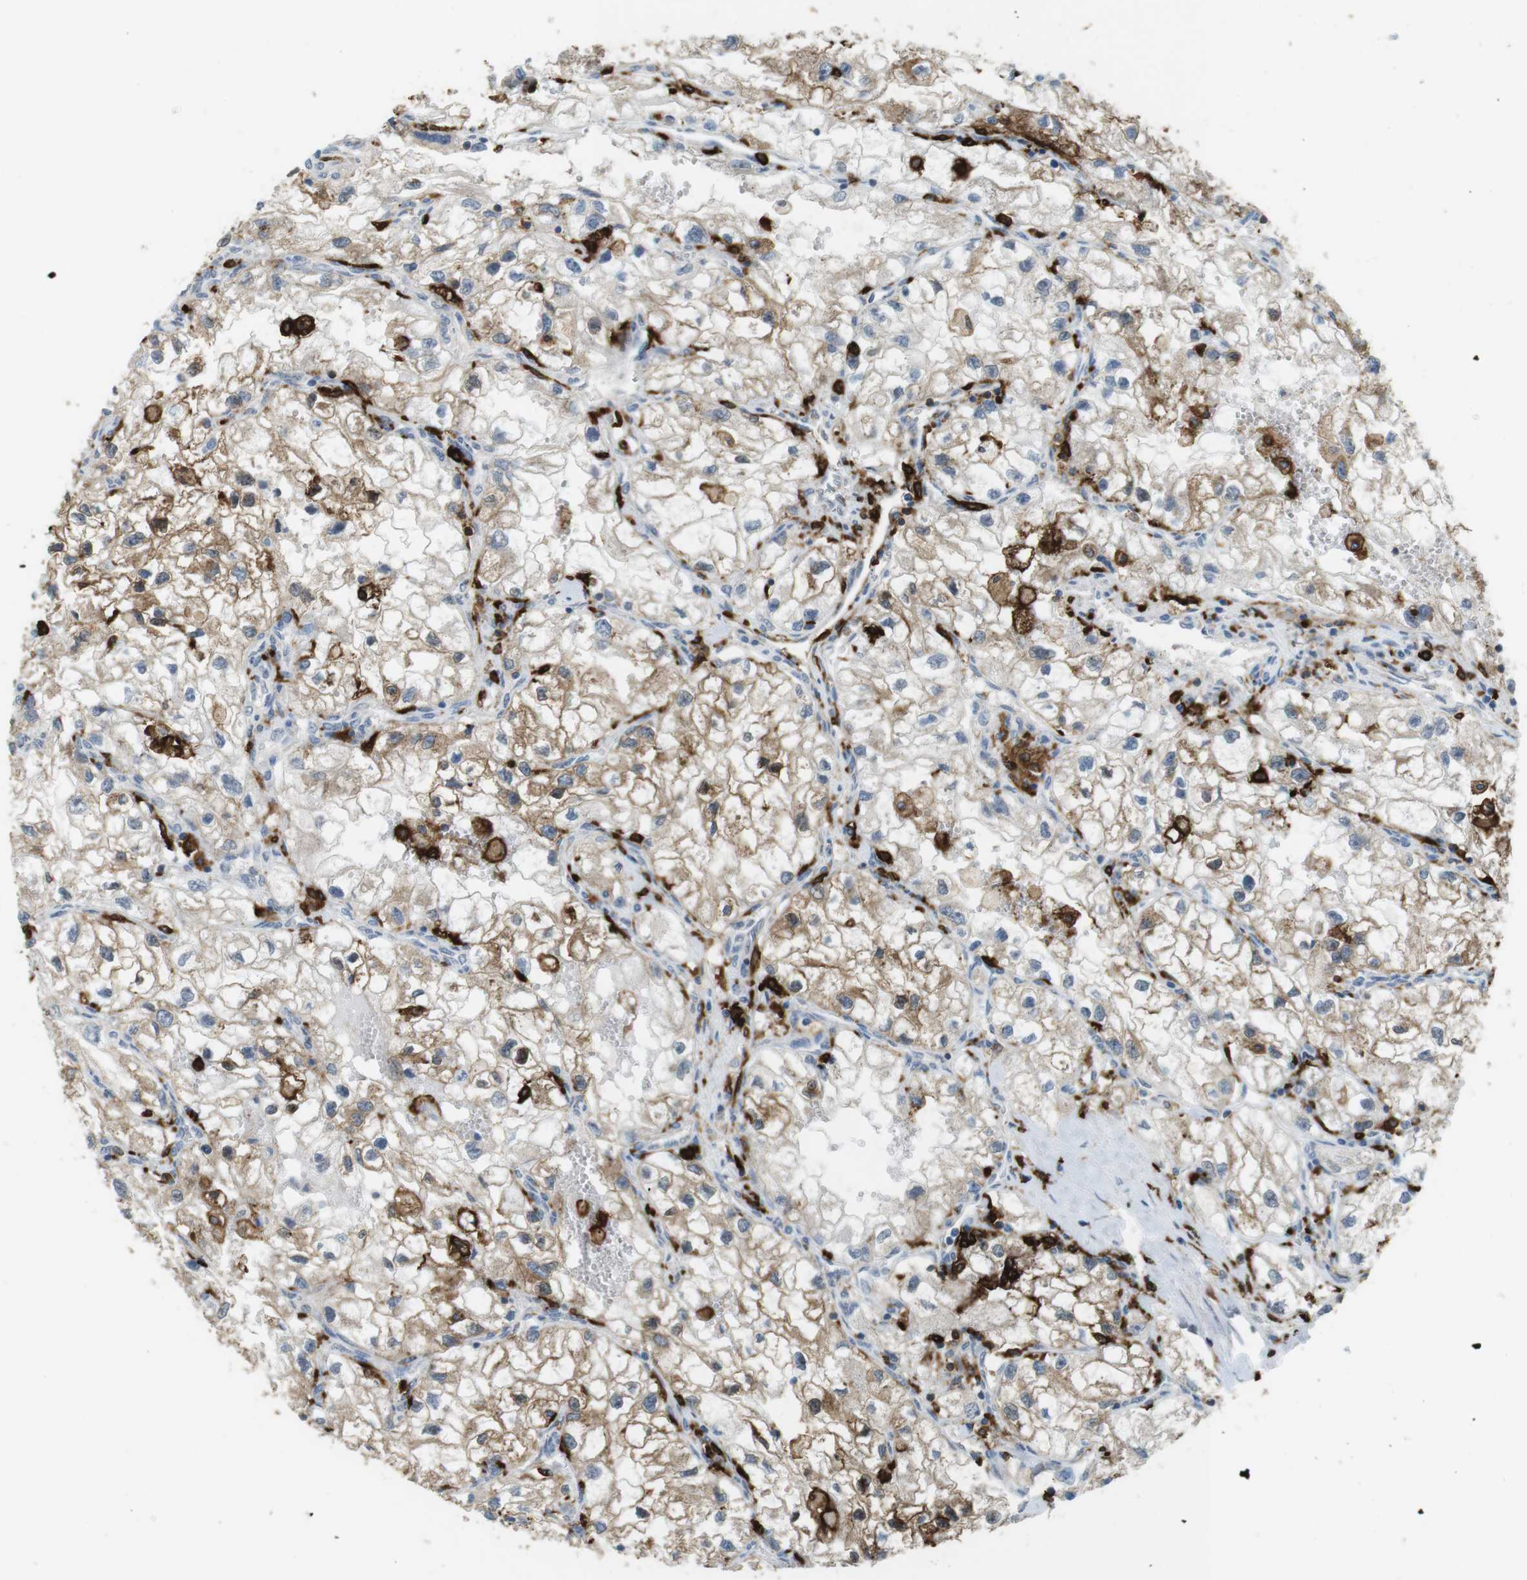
{"staining": {"intensity": "moderate", "quantity": "25%-75%", "location": "cytoplasmic/membranous"}, "tissue": "renal cancer", "cell_type": "Tumor cells", "image_type": "cancer", "snomed": [{"axis": "morphology", "description": "Adenocarcinoma, NOS"}, {"axis": "topography", "description": "Kidney"}], "caption": "High-magnification brightfield microscopy of adenocarcinoma (renal) stained with DAB (3,3'-diaminobenzidine) (brown) and counterstained with hematoxylin (blue). tumor cells exhibit moderate cytoplasmic/membranous expression is identified in approximately25%-75% of cells.", "gene": "HLA-DRA", "patient": {"sex": "female", "age": 70}}